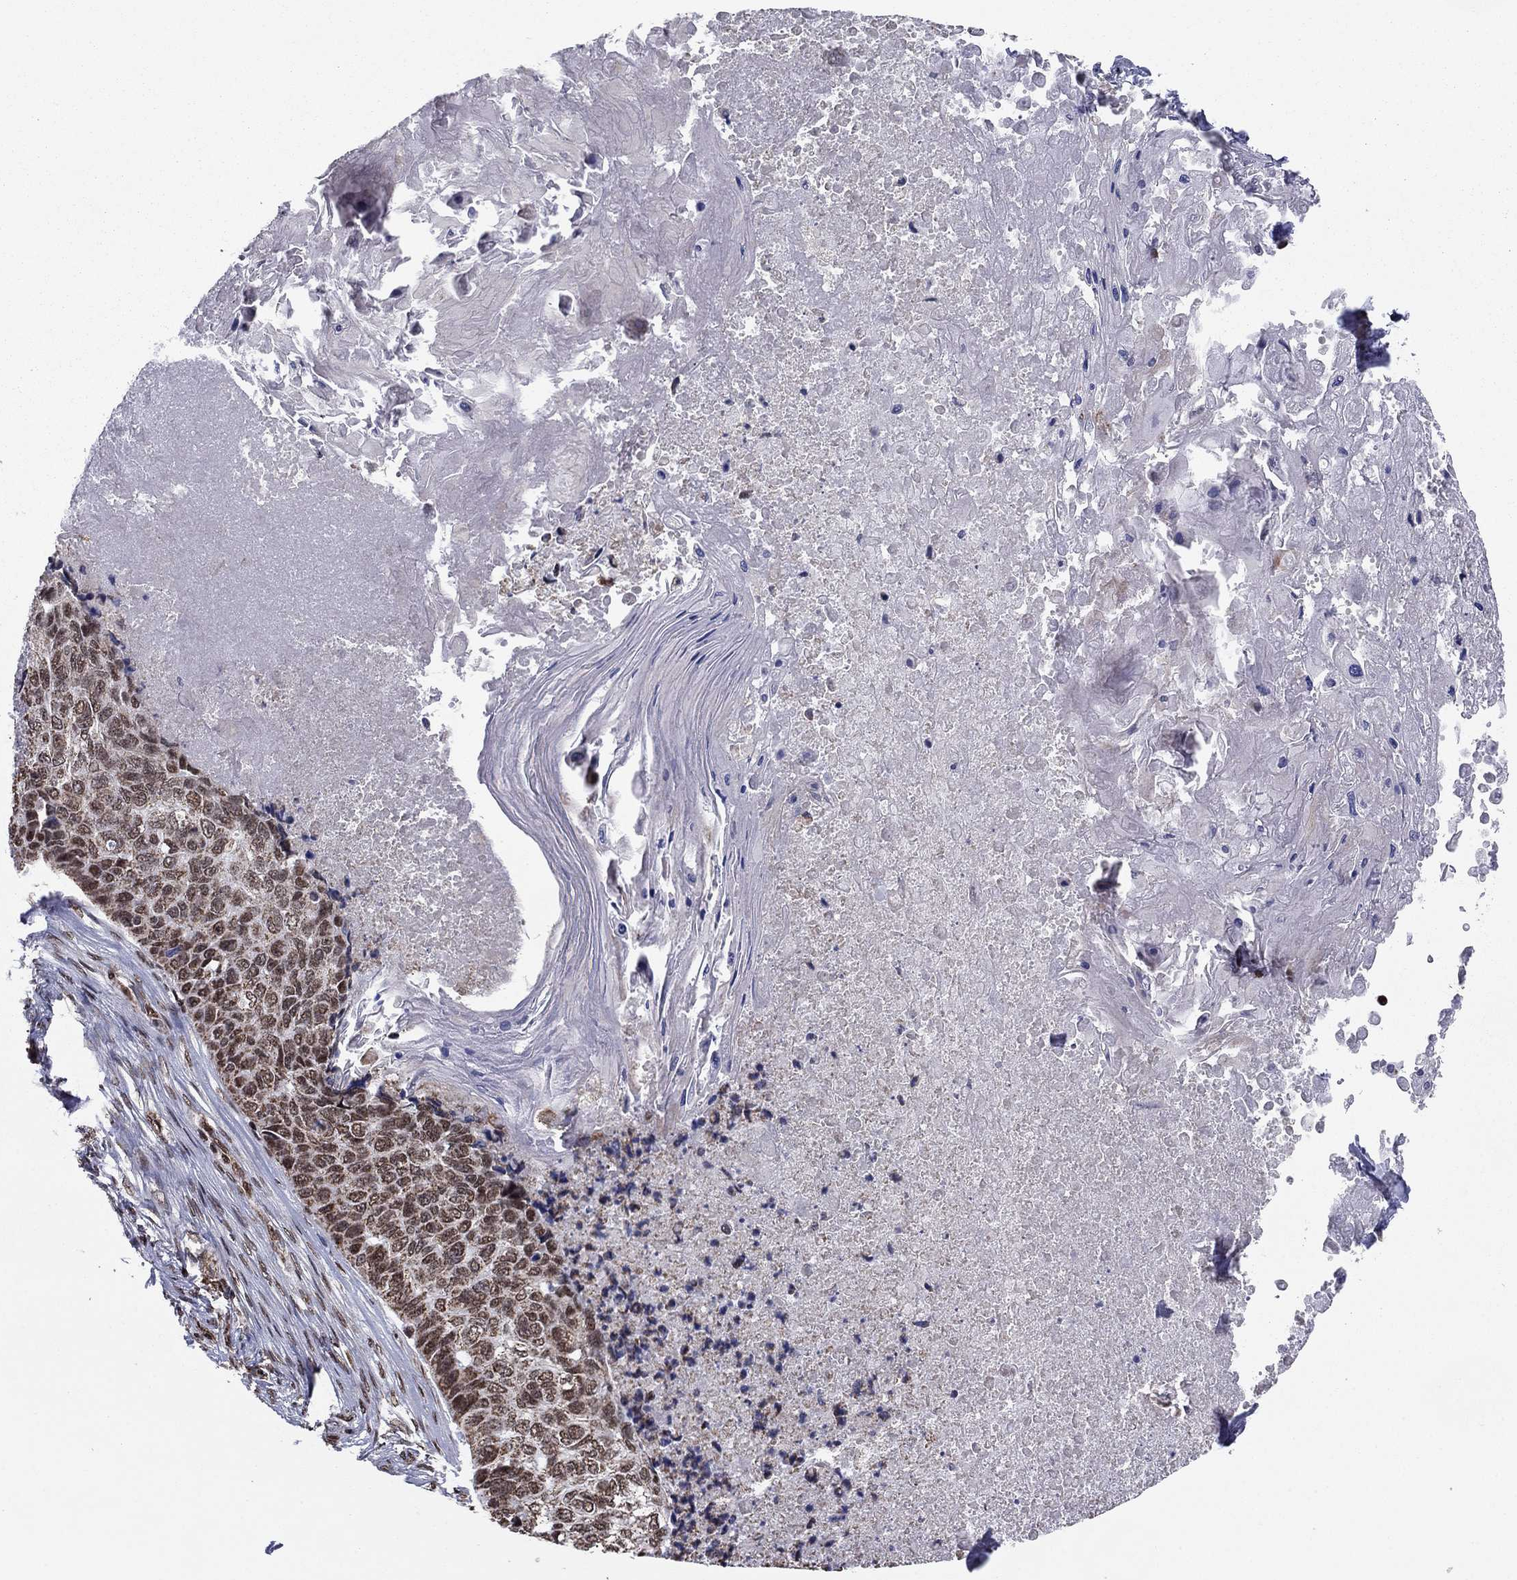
{"staining": {"intensity": "moderate", "quantity": ">75%", "location": "cytoplasmic/membranous,nuclear"}, "tissue": "lung cancer", "cell_type": "Tumor cells", "image_type": "cancer", "snomed": [{"axis": "morphology", "description": "Squamous cell carcinoma, NOS"}, {"axis": "topography", "description": "Lung"}], "caption": "Immunohistochemistry staining of lung cancer, which displays medium levels of moderate cytoplasmic/membranous and nuclear staining in approximately >75% of tumor cells indicating moderate cytoplasmic/membranous and nuclear protein positivity. The staining was performed using DAB (brown) for protein detection and nuclei were counterstained in hematoxylin (blue).", "gene": "N4BP2", "patient": {"sex": "male", "age": 69}}